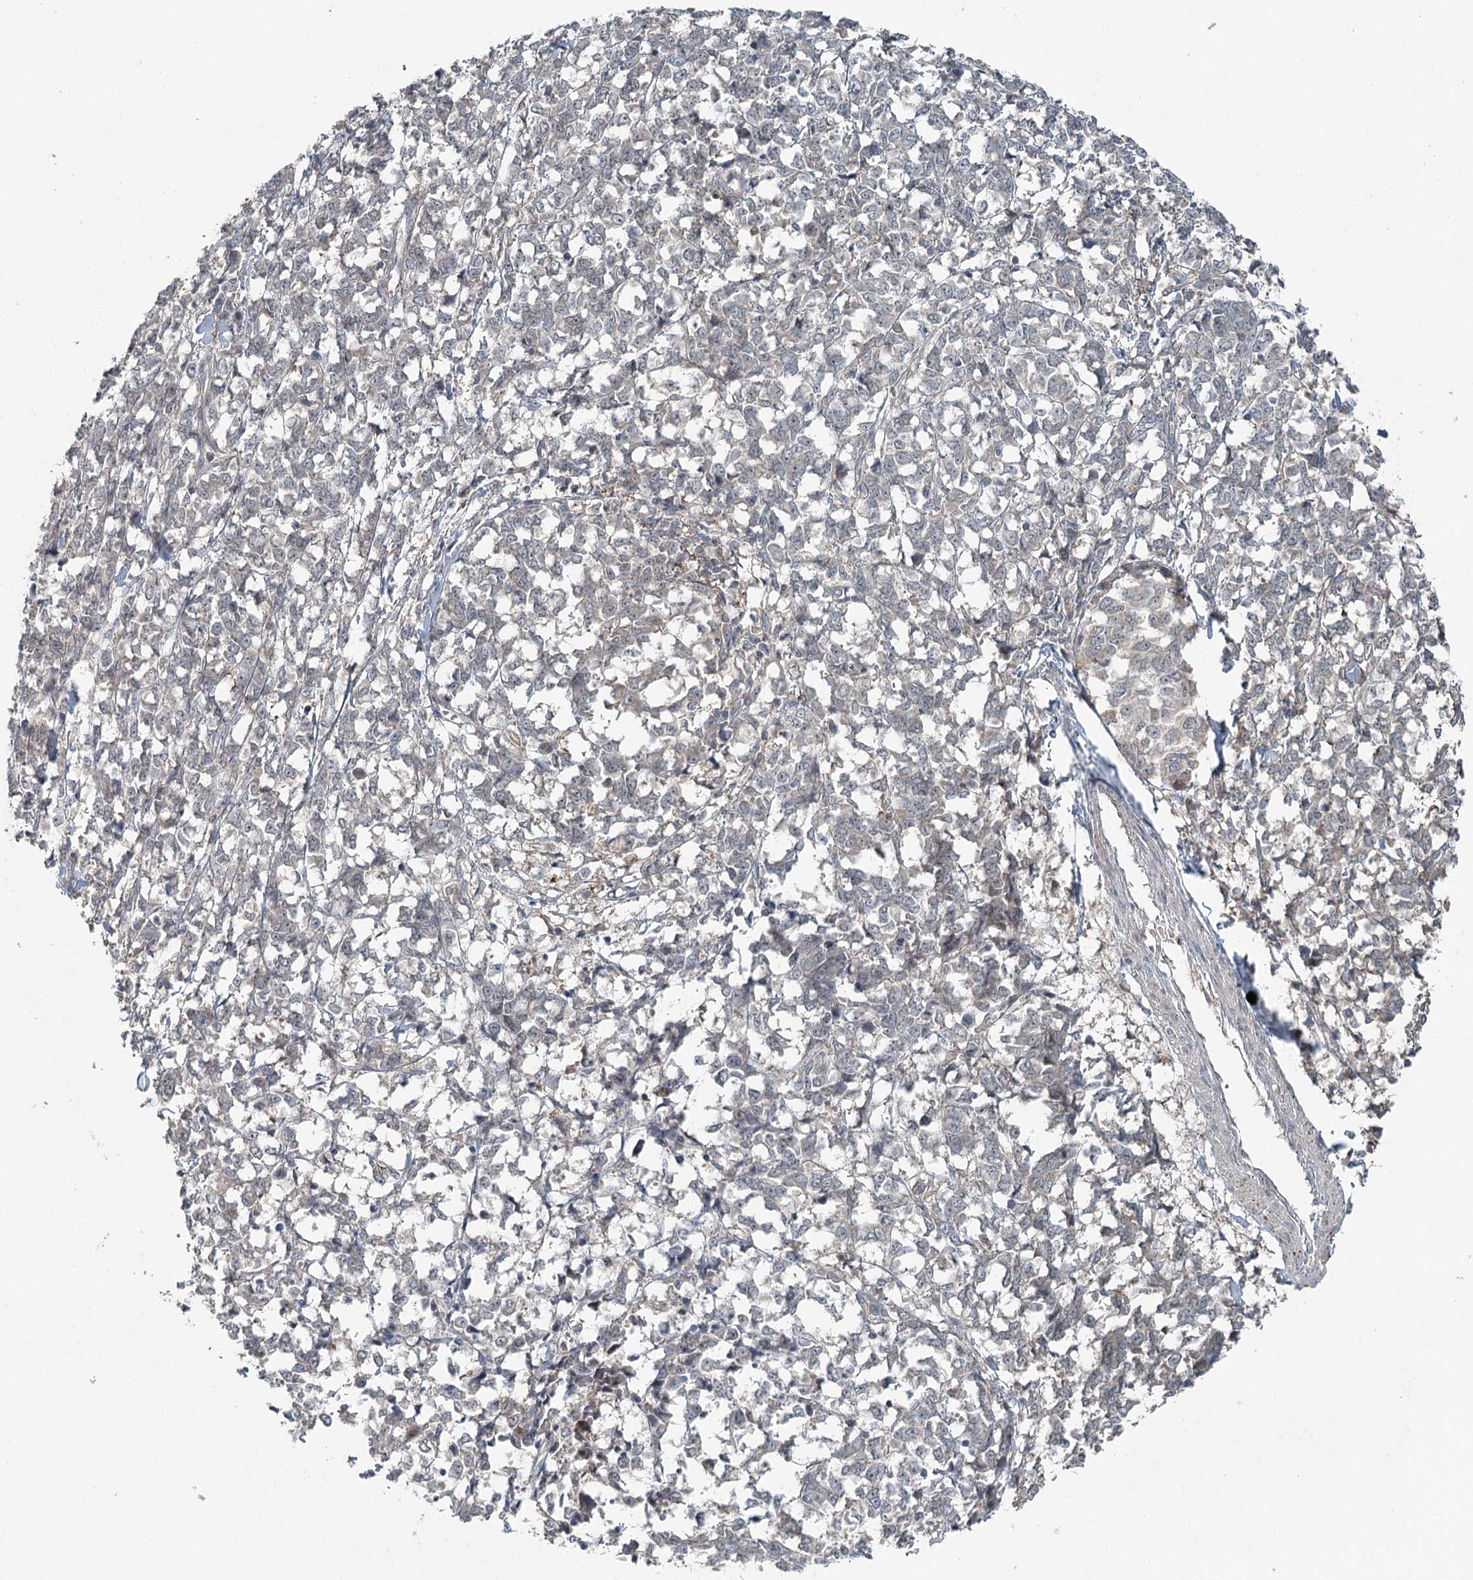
{"staining": {"intensity": "negative", "quantity": "none", "location": "none"}, "tissue": "melanoma", "cell_type": "Tumor cells", "image_type": "cancer", "snomed": [{"axis": "morphology", "description": "Malignant melanoma, NOS"}, {"axis": "topography", "description": "Skin"}], "caption": "IHC of malignant melanoma displays no staining in tumor cells.", "gene": "SKIC3", "patient": {"sex": "female", "age": 72}}